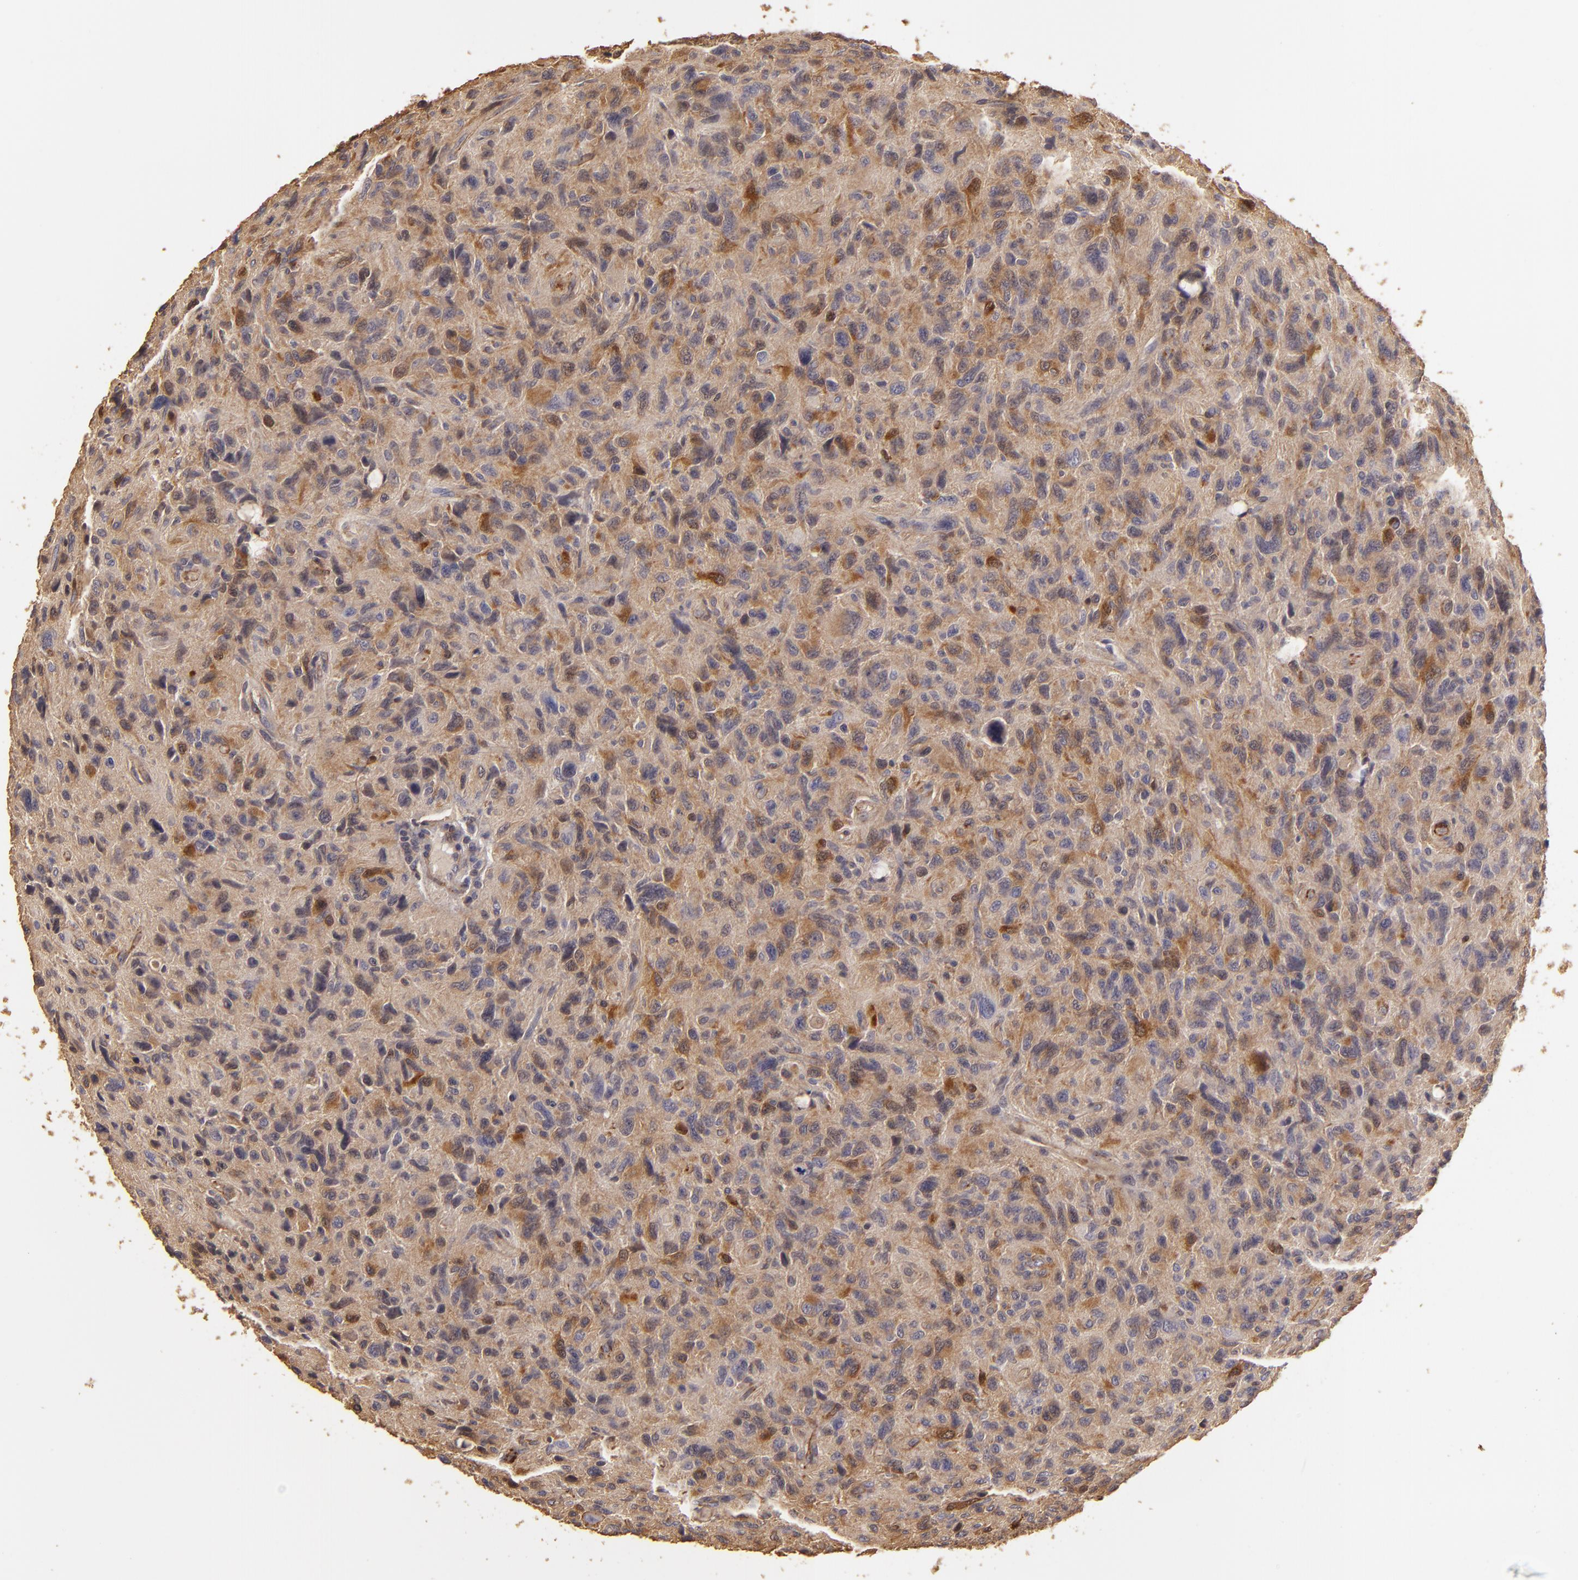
{"staining": {"intensity": "moderate", "quantity": "<25%", "location": "cytoplasmic/membranous"}, "tissue": "glioma", "cell_type": "Tumor cells", "image_type": "cancer", "snomed": [{"axis": "morphology", "description": "Glioma, malignant, High grade"}, {"axis": "topography", "description": "Brain"}], "caption": "Glioma tissue reveals moderate cytoplasmic/membranous positivity in approximately <25% of tumor cells (DAB (3,3'-diaminobenzidine) = brown stain, brightfield microscopy at high magnification).", "gene": "HSPB6", "patient": {"sex": "female", "age": 60}}